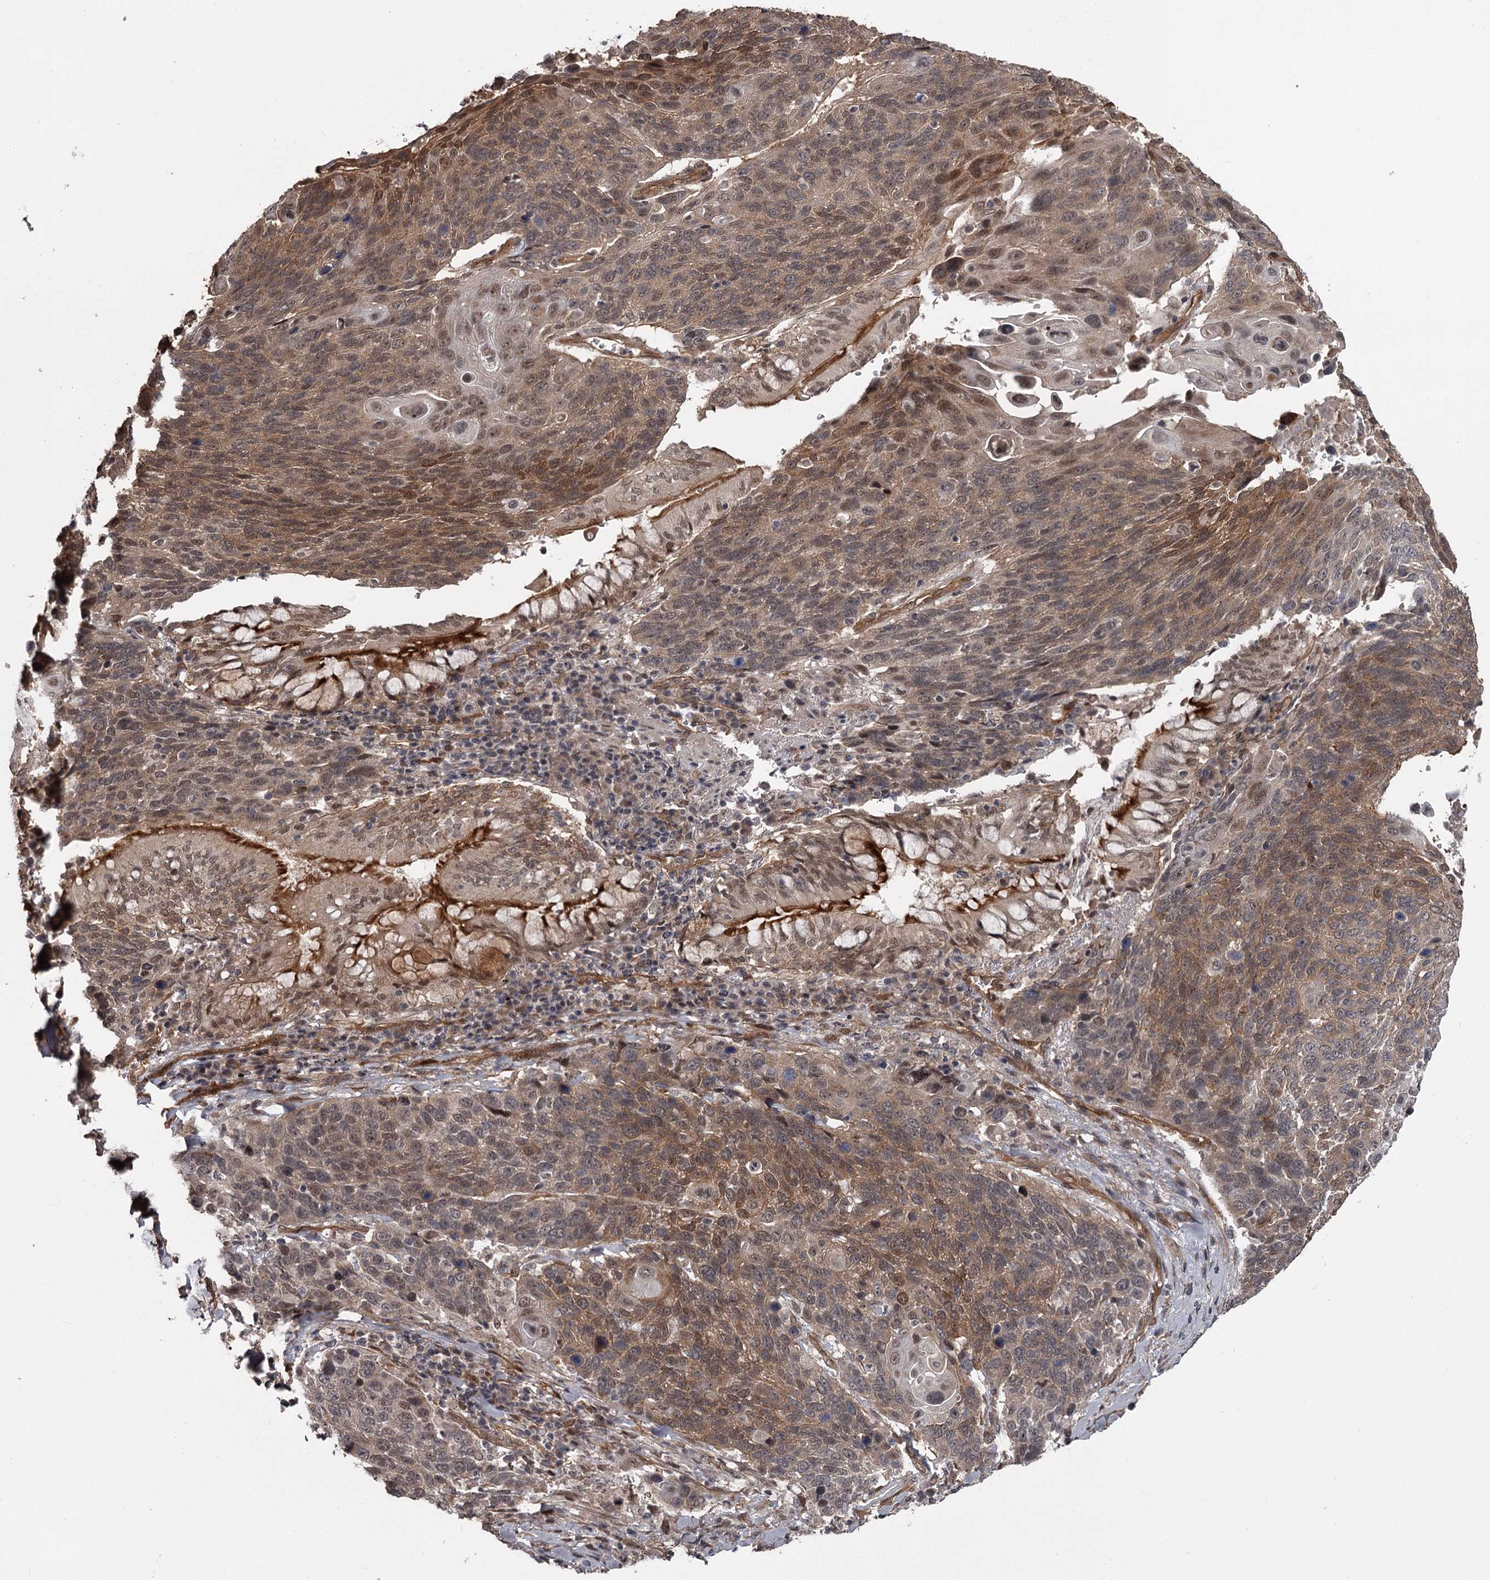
{"staining": {"intensity": "moderate", "quantity": ">75%", "location": "cytoplasmic/membranous,nuclear"}, "tissue": "lung cancer", "cell_type": "Tumor cells", "image_type": "cancer", "snomed": [{"axis": "morphology", "description": "Squamous cell carcinoma, NOS"}, {"axis": "topography", "description": "Lung"}], "caption": "High-magnification brightfield microscopy of lung squamous cell carcinoma stained with DAB (brown) and counterstained with hematoxylin (blue). tumor cells exhibit moderate cytoplasmic/membranous and nuclear staining is appreciated in approximately>75% of cells.", "gene": "CDC42EP2", "patient": {"sex": "male", "age": 66}}